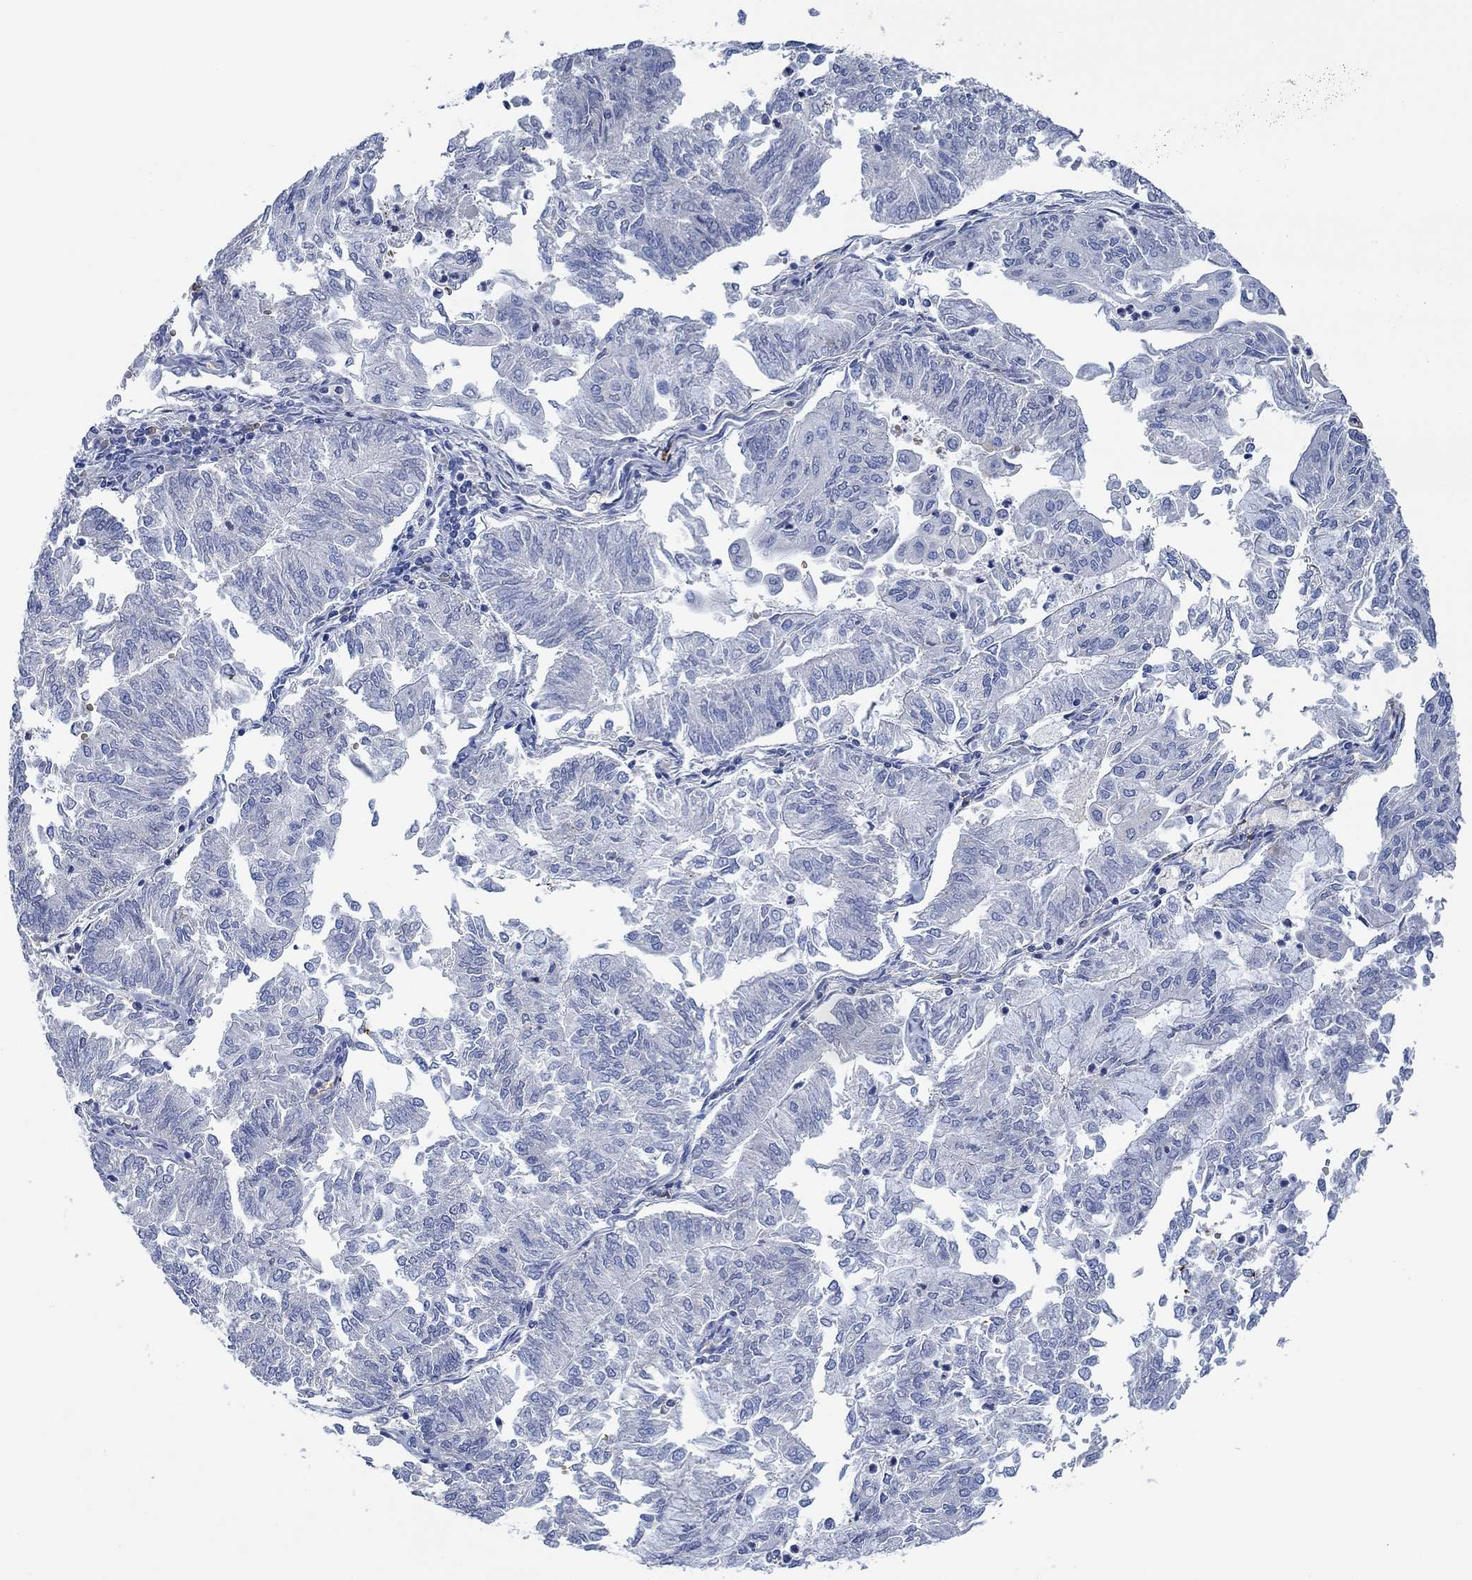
{"staining": {"intensity": "negative", "quantity": "none", "location": "none"}, "tissue": "endometrial cancer", "cell_type": "Tumor cells", "image_type": "cancer", "snomed": [{"axis": "morphology", "description": "Adenocarcinoma, NOS"}, {"axis": "topography", "description": "Endometrium"}], "caption": "An IHC image of endometrial cancer (adenocarcinoma) is shown. There is no staining in tumor cells of endometrial cancer (adenocarcinoma).", "gene": "MPP1", "patient": {"sex": "female", "age": 59}}